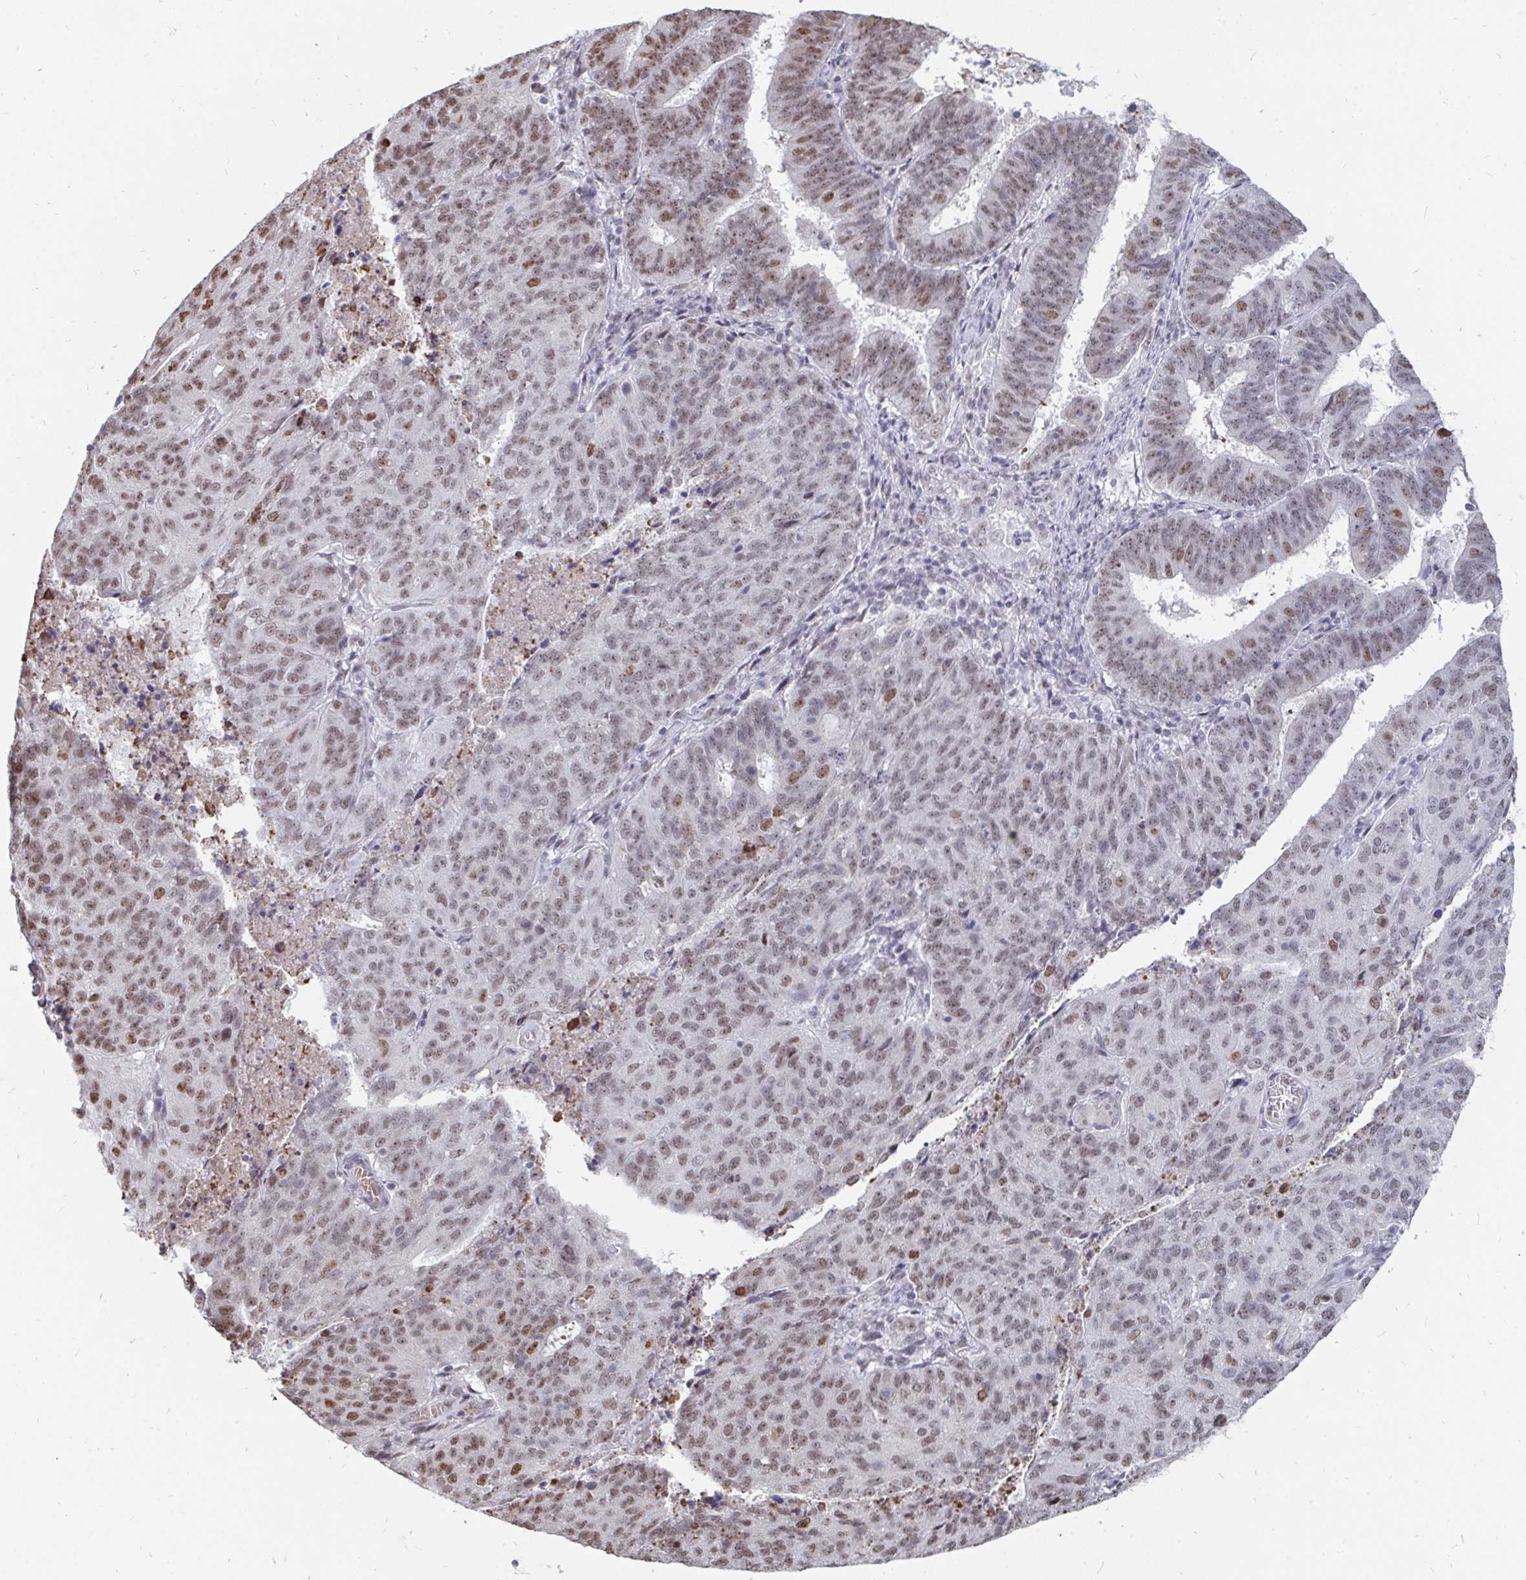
{"staining": {"intensity": "moderate", "quantity": "25%-75%", "location": "nuclear"}, "tissue": "endometrial cancer", "cell_type": "Tumor cells", "image_type": "cancer", "snomed": [{"axis": "morphology", "description": "Adenocarcinoma, NOS"}, {"axis": "topography", "description": "Endometrium"}], "caption": "IHC micrograph of neoplastic tissue: endometrial cancer (adenocarcinoma) stained using immunohistochemistry displays medium levels of moderate protein expression localized specifically in the nuclear of tumor cells, appearing as a nuclear brown color.", "gene": "TRIP12", "patient": {"sex": "female", "age": 82}}